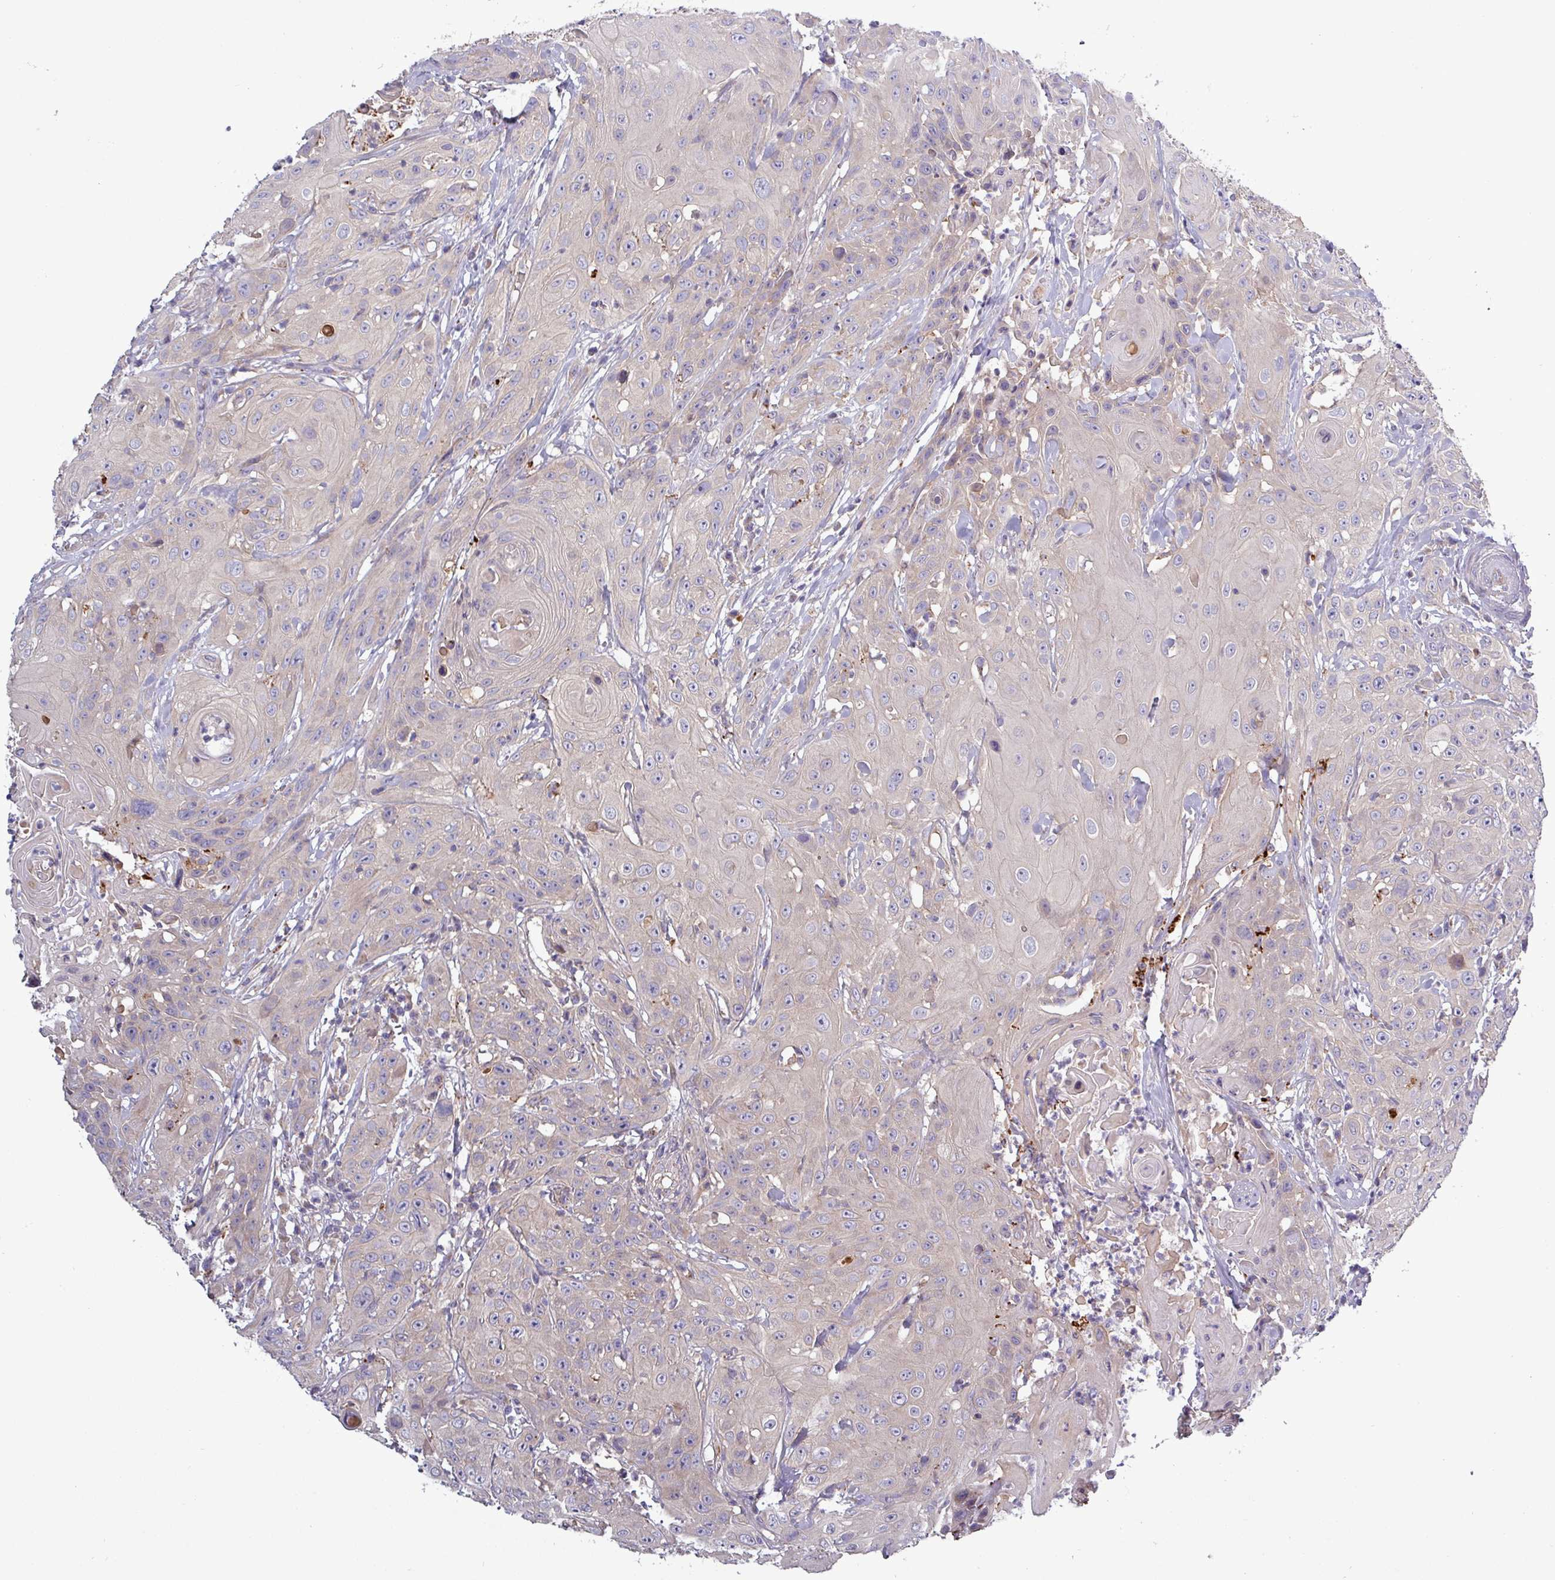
{"staining": {"intensity": "negative", "quantity": "none", "location": "none"}, "tissue": "head and neck cancer", "cell_type": "Tumor cells", "image_type": "cancer", "snomed": [{"axis": "morphology", "description": "Squamous cell carcinoma, NOS"}, {"axis": "topography", "description": "Skin"}, {"axis": "topography", "description": "Head-Neck"}], "caption": "DAB (3,3'-diaminobenzidine) immunohistochemical staining of human squamous cell carcinoma (head and neck) exhibits no significant positivity in tumor cells. (DAB immunohistochemistry (IHC) visualized using brightfield microscopy, high magnification).", "gene": "PLIN2", "patient": {"sex": "male", "age": 80}}